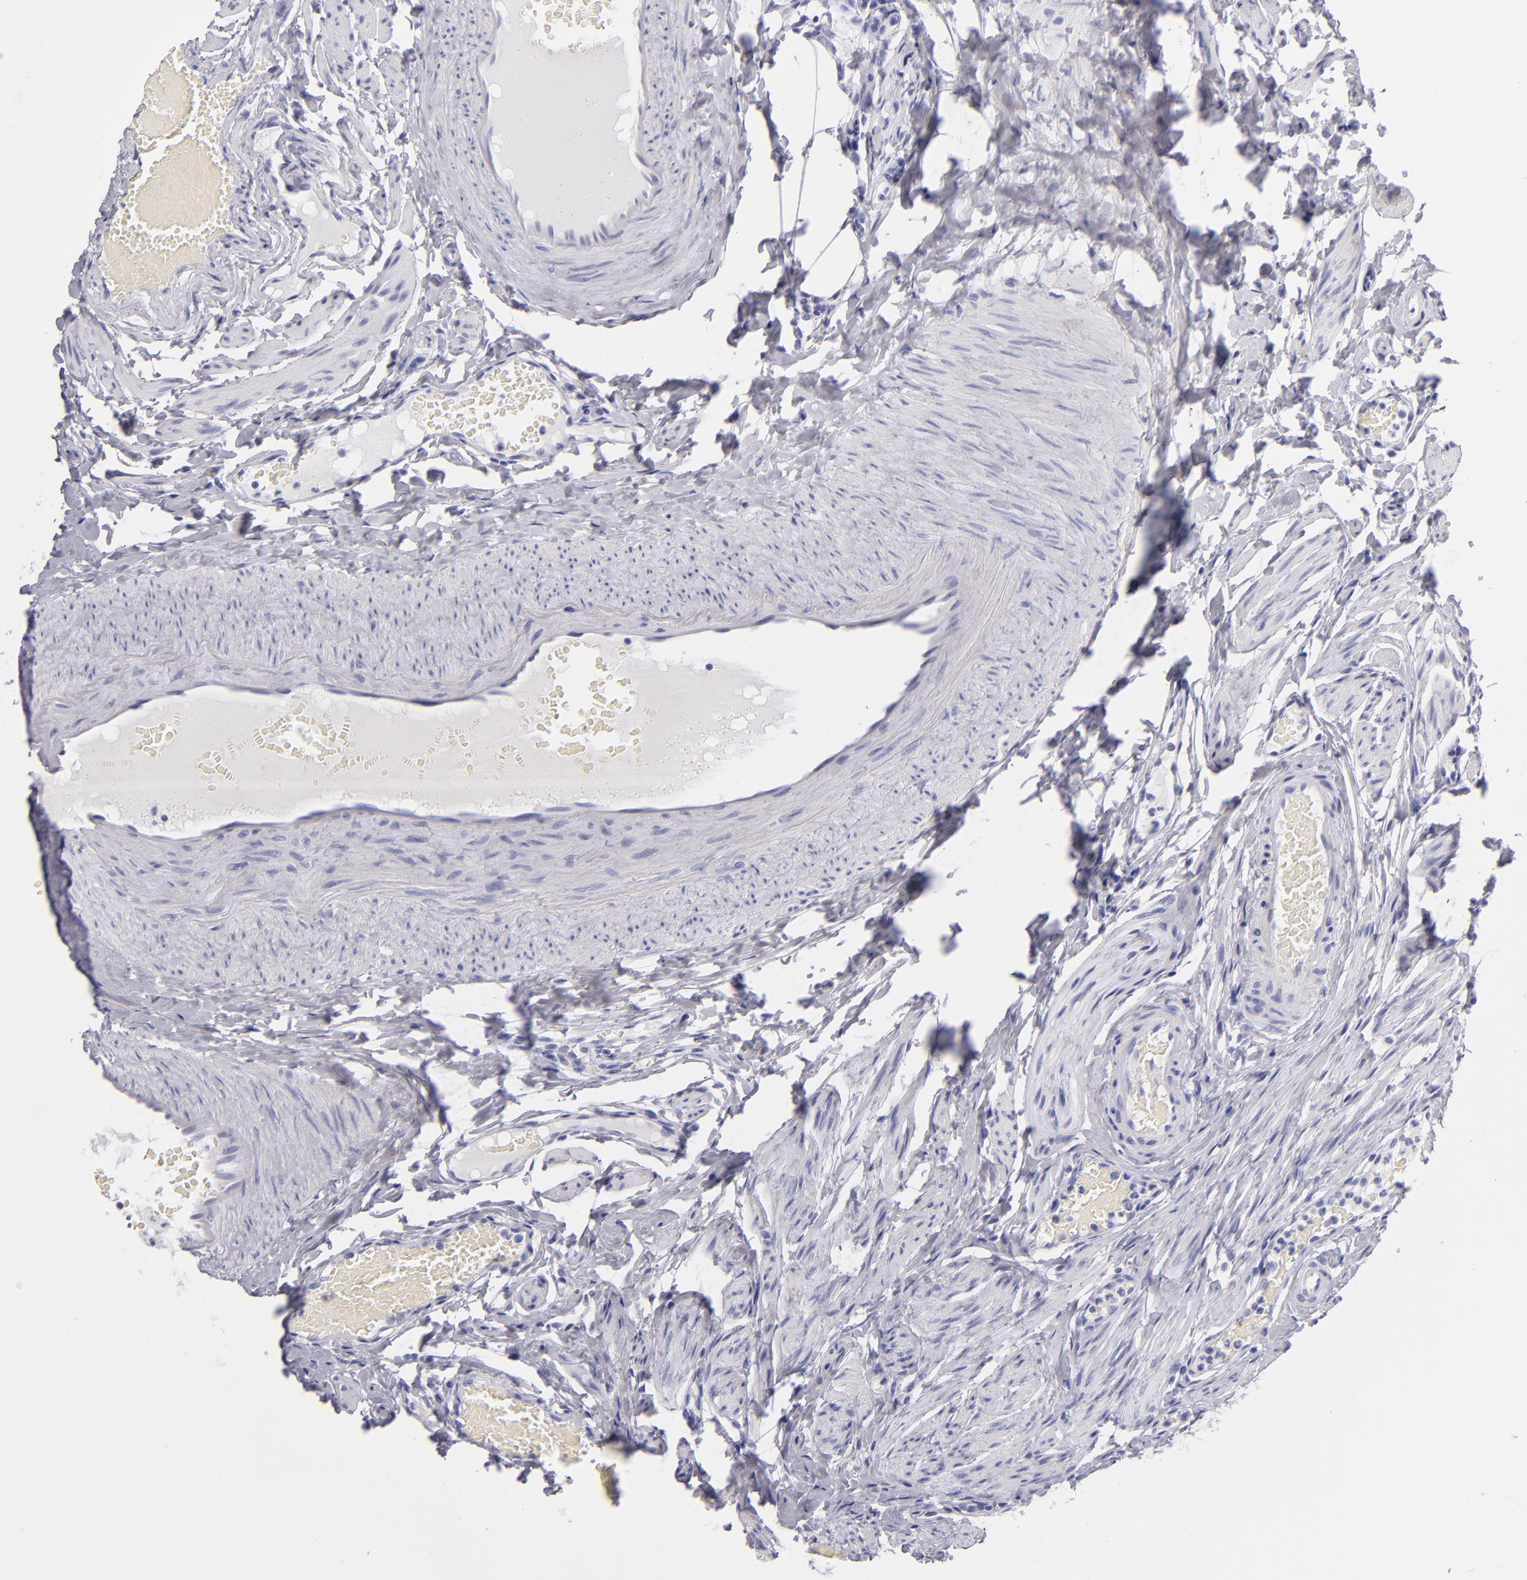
{"staining": {"intensity": "negative", "quantity": "none", "location": "none"}, "tissue": "fallopian tube", "cell_type": "Glandular cells", "image_type": "normal", "snomed": [{"axis": "morphology", "description": "Normal tissue, NOS"}, {"axis": "topography", "description": "Fallopian tube"}, {"axis": "topography", "description": "Ovary"}], "caption": "IHC of unremarkable human fallopian tube demonstrates no positivity in glandular cells. (DAB (3,3'-diaminobenzidine) IHC with hematoxylin counter stain).", "gene": "PVALB", "patient": {"sex": "female", "age": 51}}